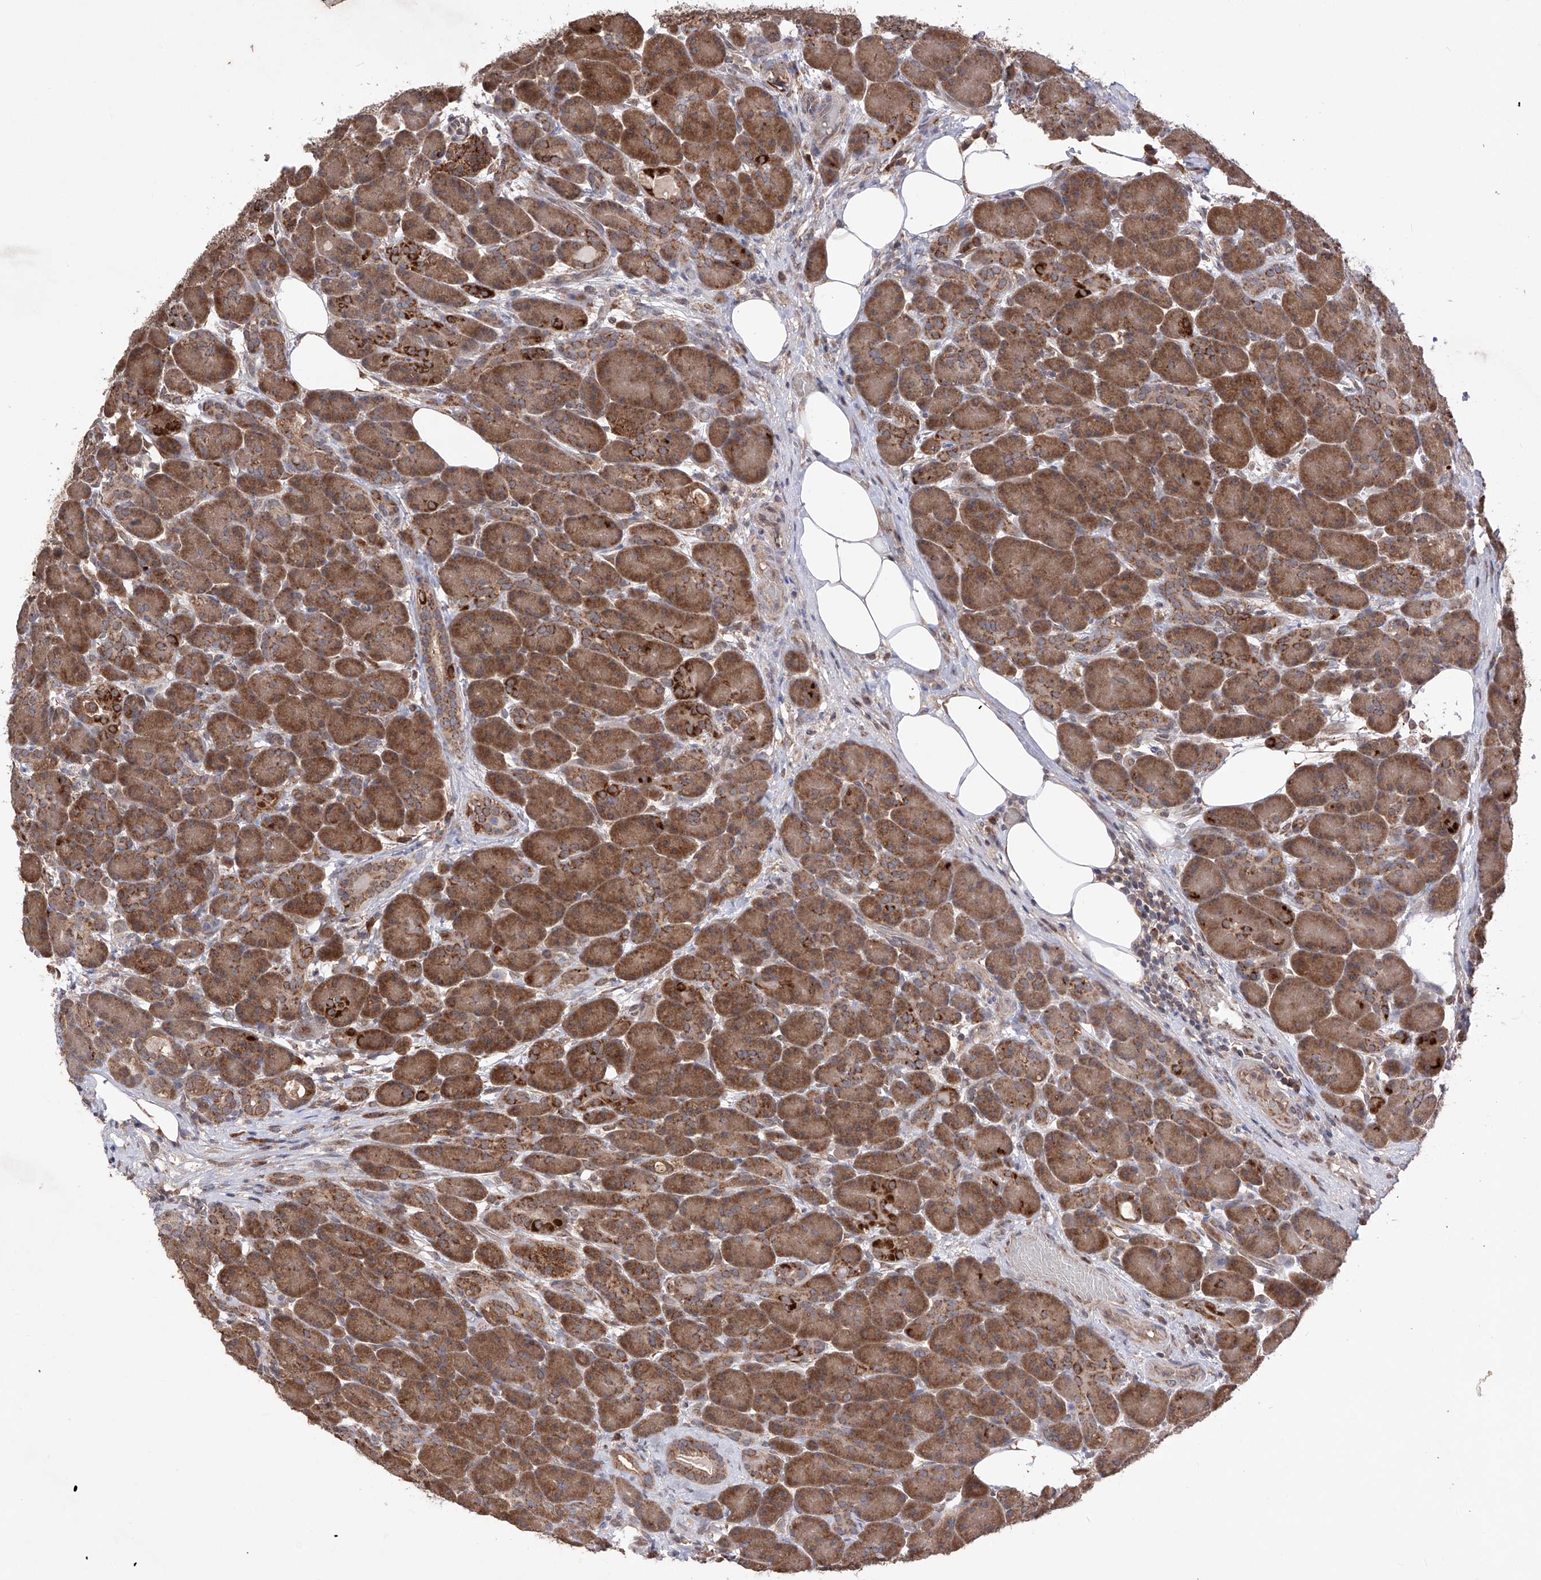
{"staining": {"intensity": "moderate", "quantity": ">75%", "location": "cytoplasmic/membranous"}, "tissue": "pancreas", "cell_type": "Exocrine glandular cells", "image_type": "normal", "snomed": [{"axis": "morphology", "description": "Normal tissue, NOS"}, {"axis": "topography", "description": "Pancreas"}], "caption": "Immunohistochemical staining of unremarkable pancreas exhibits >75% levels of moderate cytoplasmic/membranous protein positivity in about >75% of exocrine glandular cells.", "gene": "SDHAF4", "patient": {"sex": "male", "age": 63}}